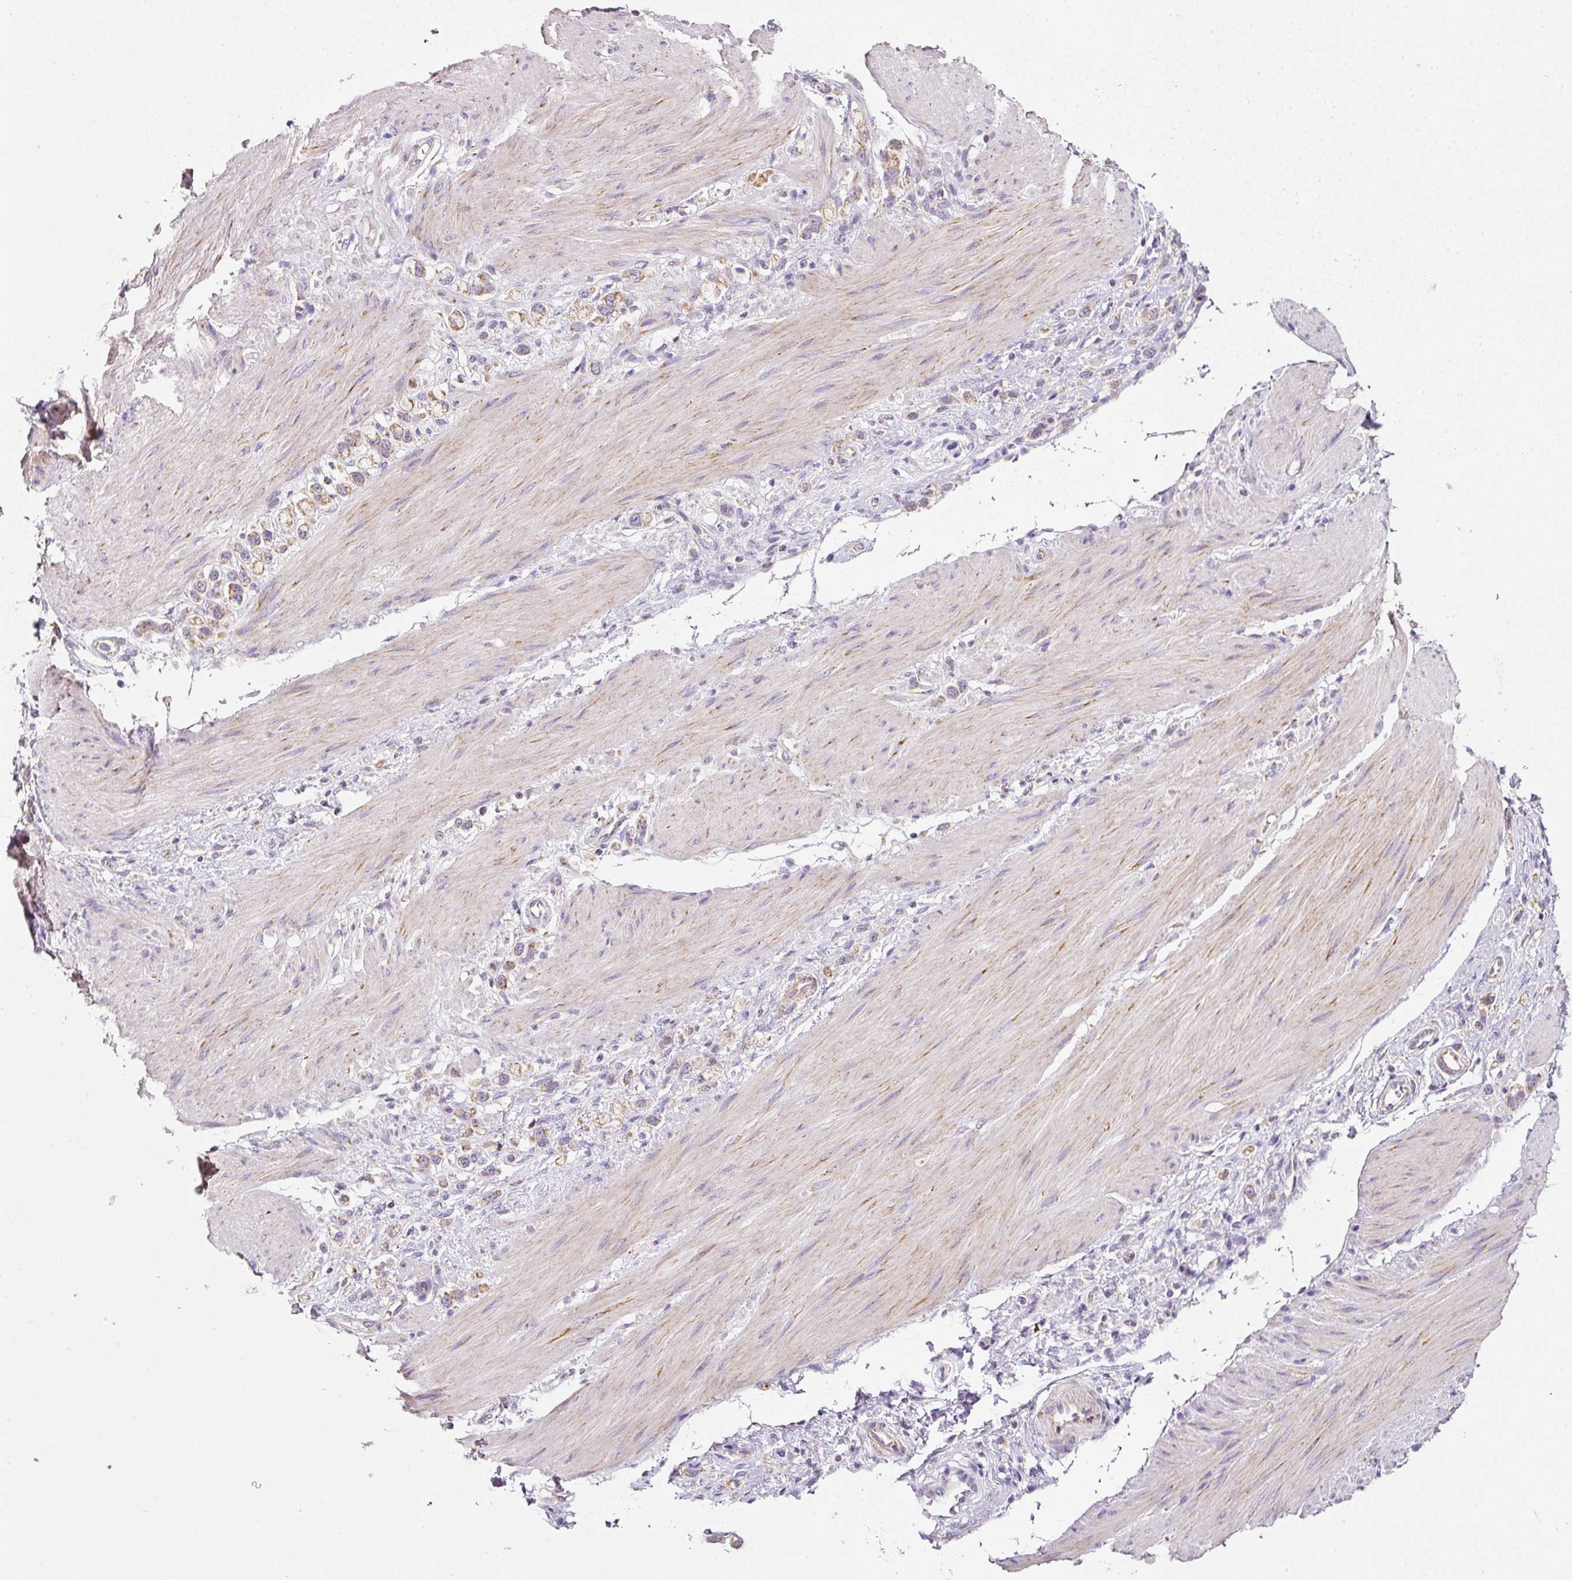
{"staining": {"intensity": "moderate", "quantity": ">75%", "location": "cytoplasmic/membranous"}, "tissue": "stomach cancer", "cell_type": "Tumor cells", "image_type": "cancer", "snomed": [{"axis": "morphology", "description": "Adenocarcinoma, NOS"}, {"axis": "topography", "description": "Stomach"}], "caption": "Immunohistochemical staining of adenocarcinoma (stomach) displays medium levels of moderate cytoplasmic/membranous positivity in approximately >75% of tumor cells. Using DAB (3,3'-diaminobenzidine) (brown) and hematoxylin (blue) stains, captured at high magnification using brightfield microscopy.", "gene": "NDUFA1", "patient": {"sex": "female", "age": 65}}